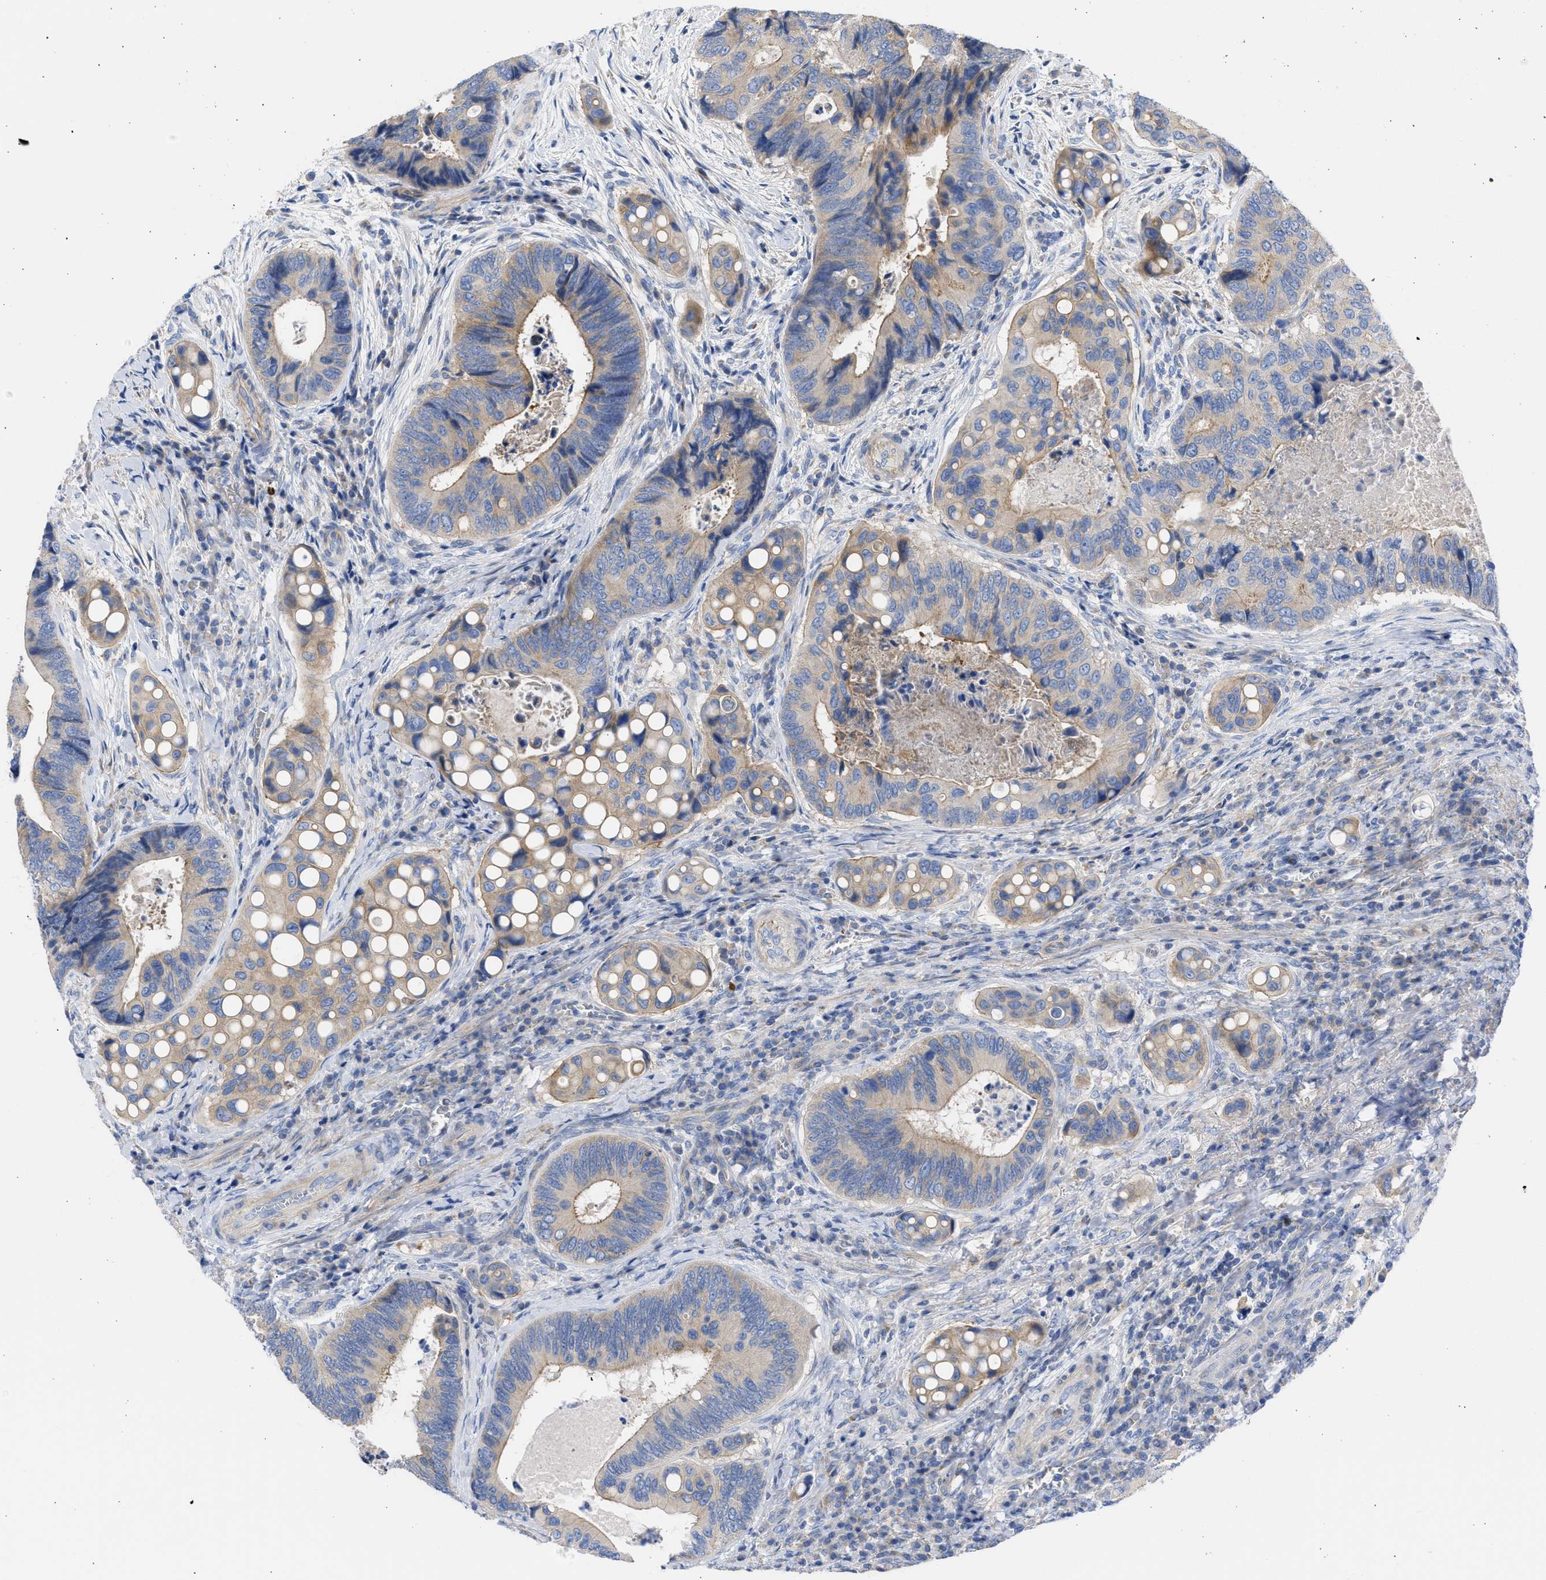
{"staining": {"intensity": "moderate", "quantity": "25%-75%", "location": "cytoplasmic/membranous"}, "tissue": "colorectal cancer", "cell_type": "Tumor cells", "image_type": "cancer", "snomed": [{"axis": "morphology", "description": "Inflammation, NOS"}, {"axis": "morphology", "description": "Adenocarcinoma, NOS"}, {"axis": "topography", "description": "Colon"}], "caption": "DAB (3,3'-diaminobenzidine) immunohistochemical staining of human colorectal cancer (adenocarcinoma) shows moderate cytoplasmic/membranous protein staining in approximately 25%-75% of tumor cells.", "gene": "BTG3", "patient": {"sex": "male", "age": 72}}